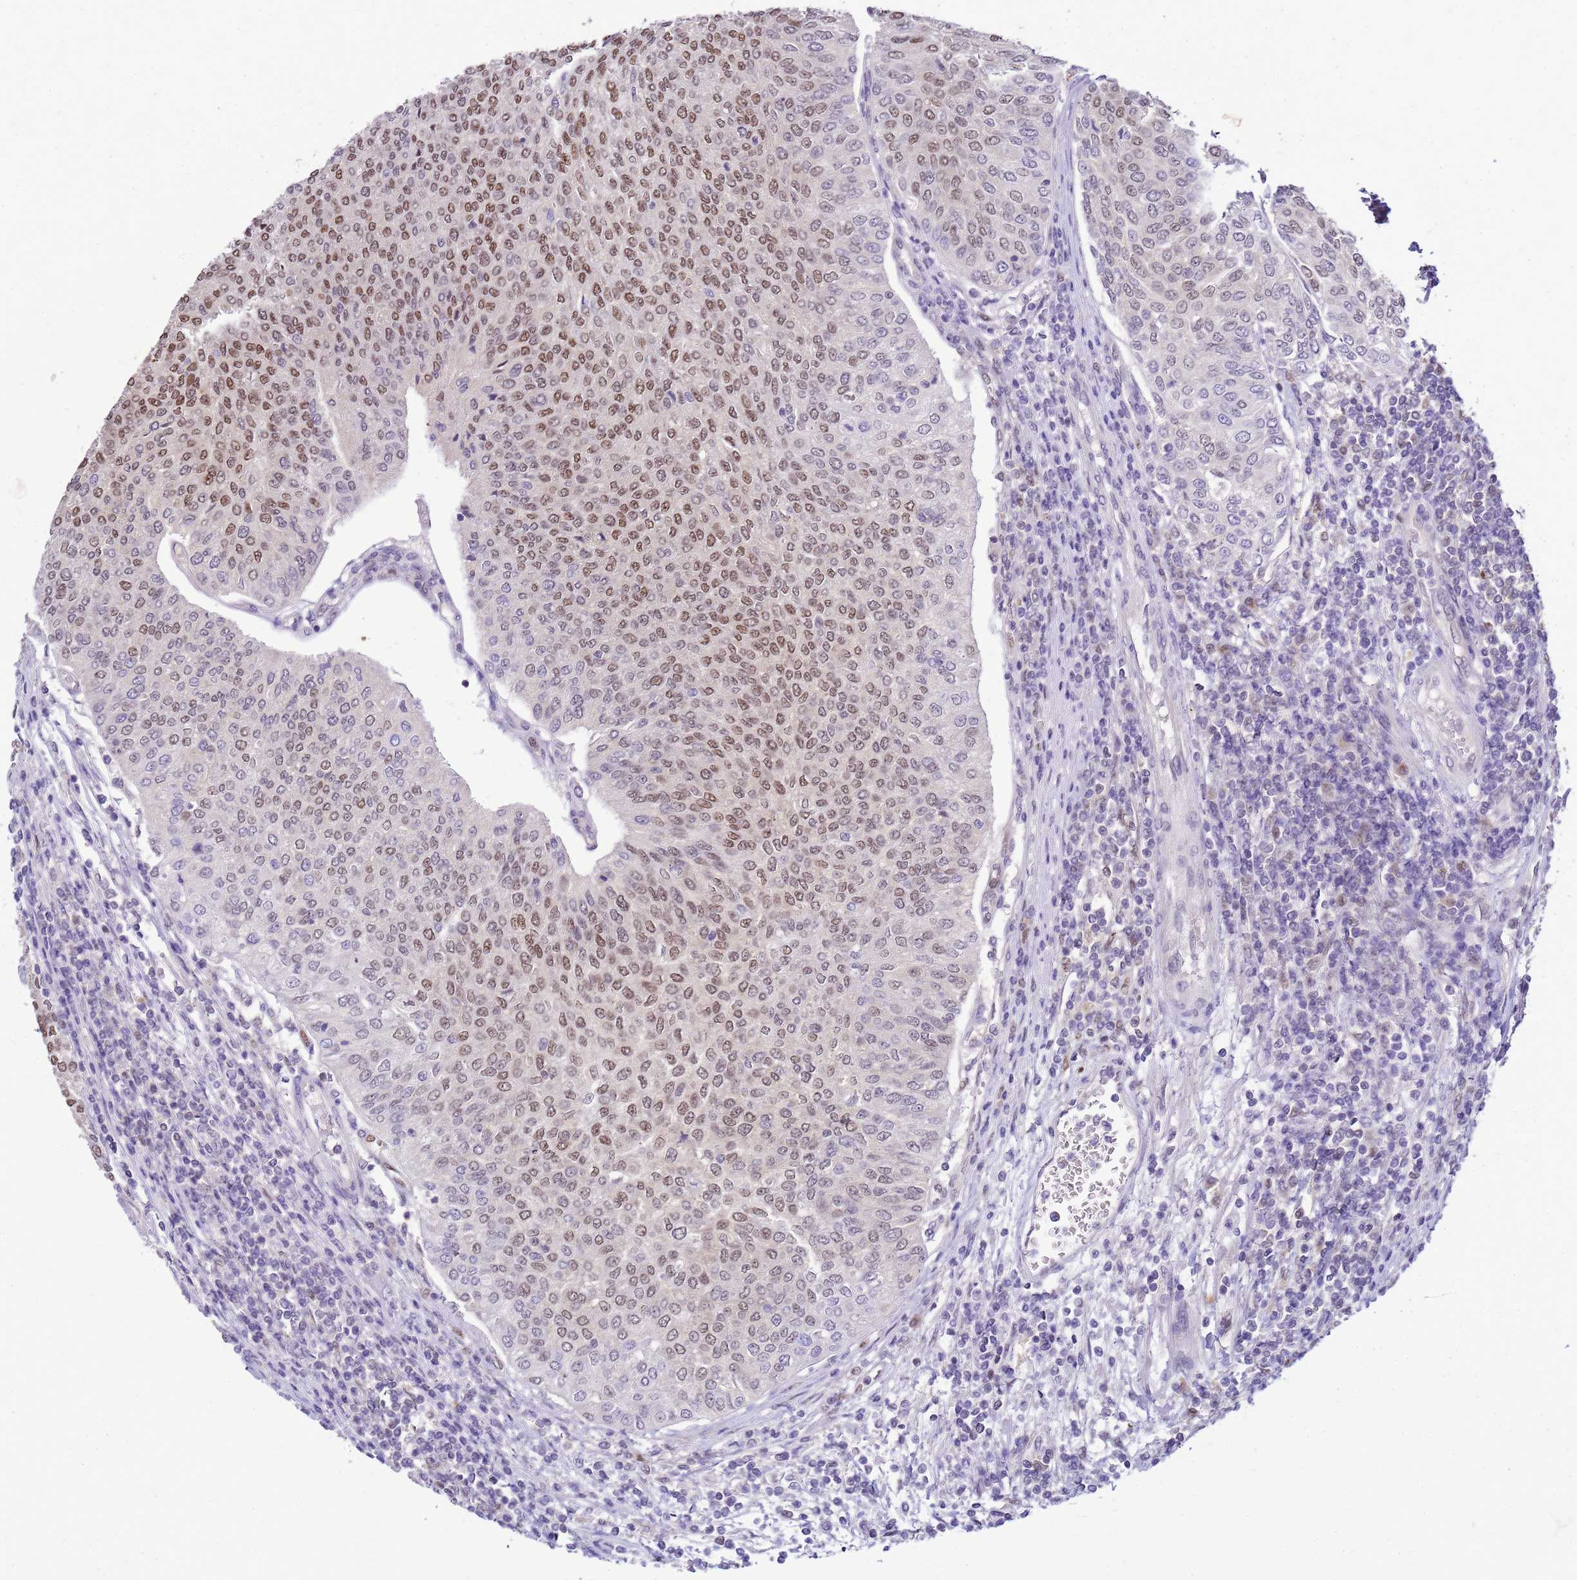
{"staining": {"intensity": "moderate", "quantity": ">75%", "location": "cytoplasmic/membranous,nuclear"}, "tissue": "urothelial cancer", "cell_type": "Tumor cells", "image_type": "cancer", "snomed": [{"axis": "morphology", "description": "Urothelial carcinoma, High grade"}, {"axis": "topography", "description": "Urinary bladder"}], "caption": "High-power microscopy captured an immunohistochemistry histopathology image of high-grade urothelial carcinoma, revealing moderate cytoplasmic/membranous and nuclear expression in approximately >75% of tumor cells.", "gene": "DDI2", "patient": {"sex": "female", "age": 79}}